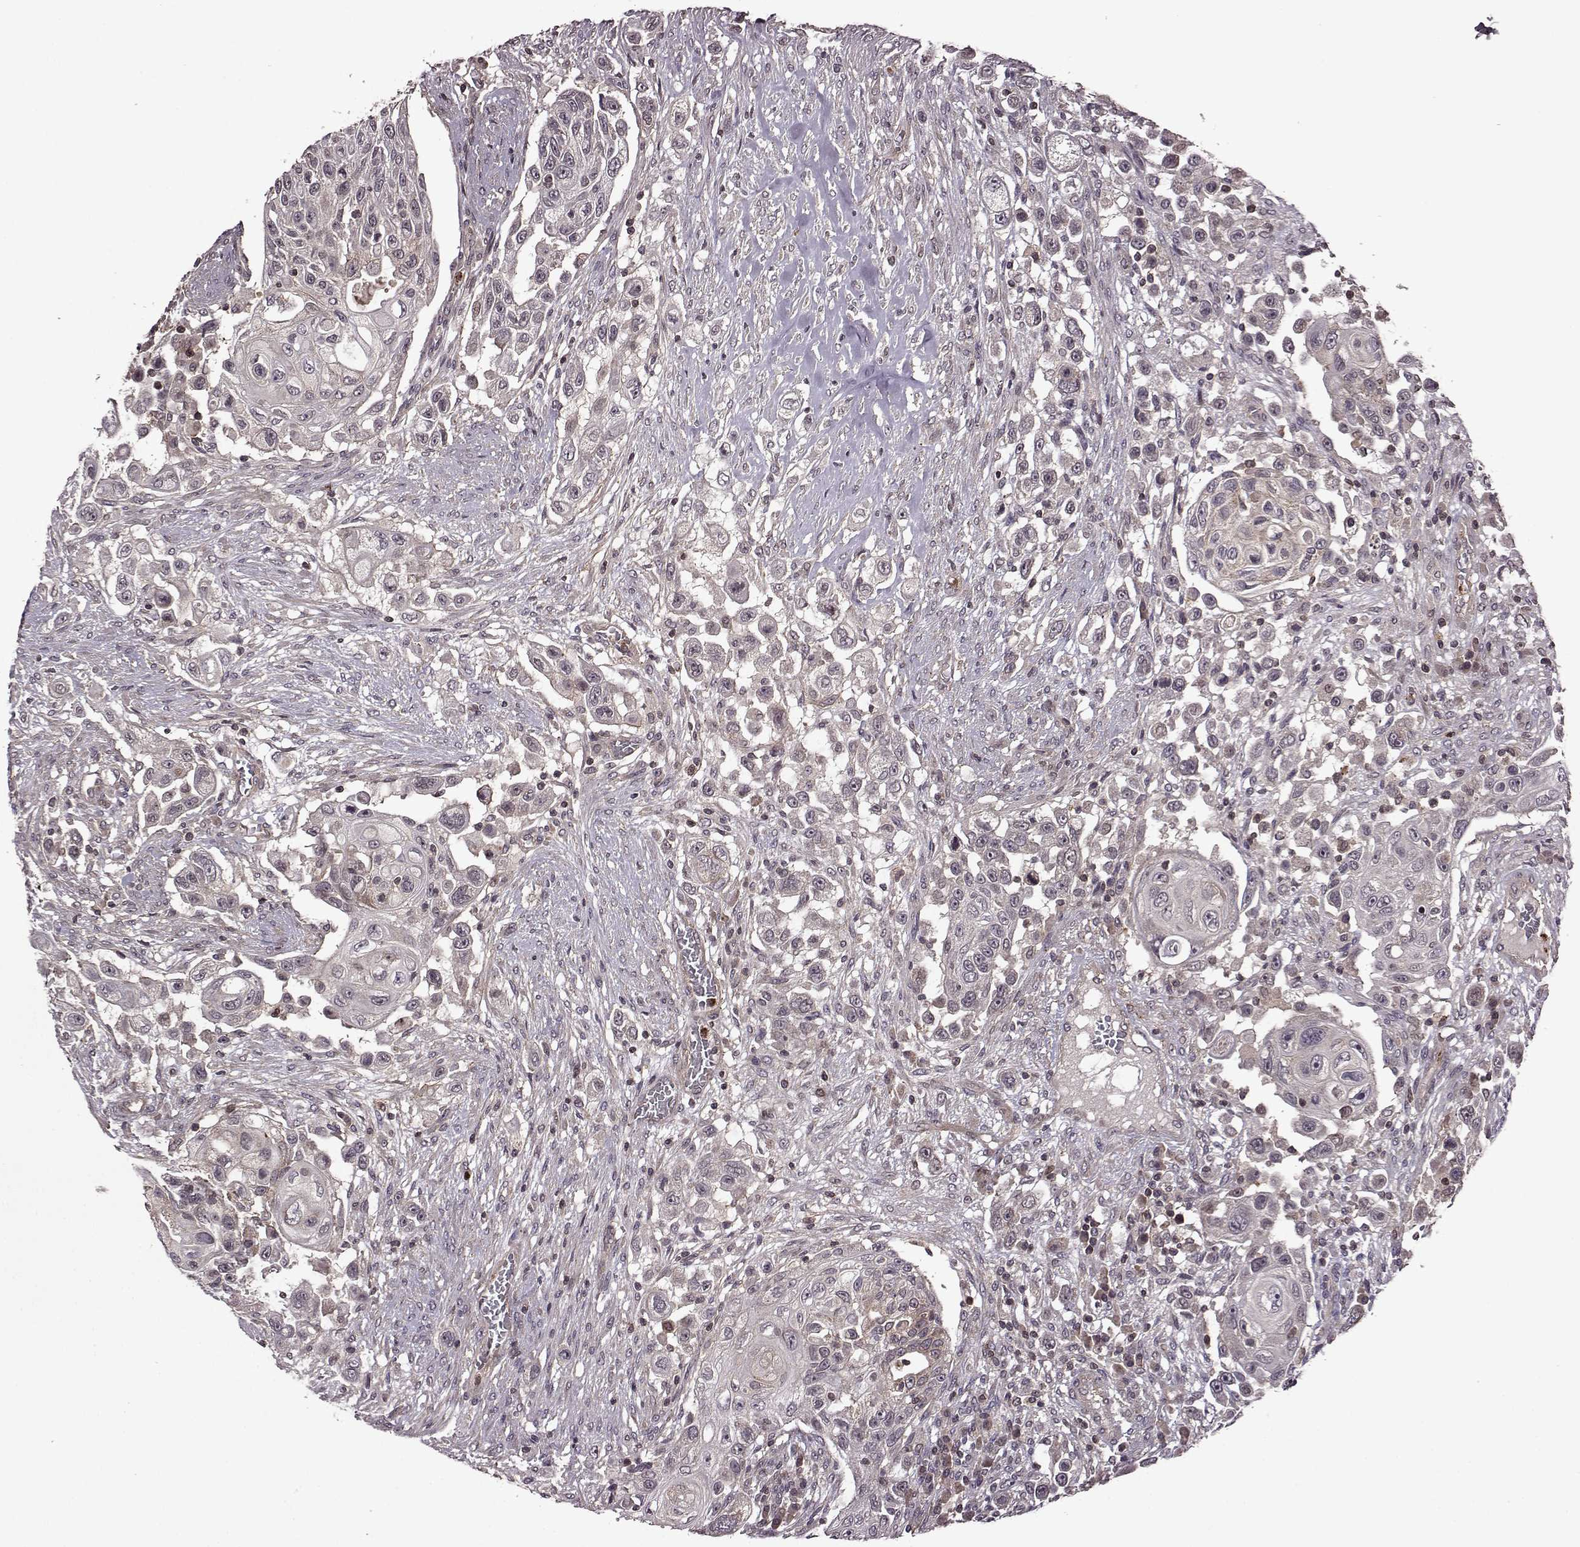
{"staining": {"intensity": "weak", "quantity": "<25%", "location": "cytoplasmic/membranous"}, "tissue": "urothelial cancer", "cell_type": "Tumor cells", "image_type": "cancer", "snomed": [{"axis": "morphology", "description": "Urothelial carcinoma, High grade"}, {"axis": "topography", "description": "Urinary bladder"}], "caption": "High magnification brightfield microscopy of urothelial cancer stained with DAB (3,3'-diaminobenzidine) (brown) and counterstained with hematoxylin (blue): tumor cells show no significant positivity.", "gene": "TRMU", "patient": {"sex": "female", "age": 56}}